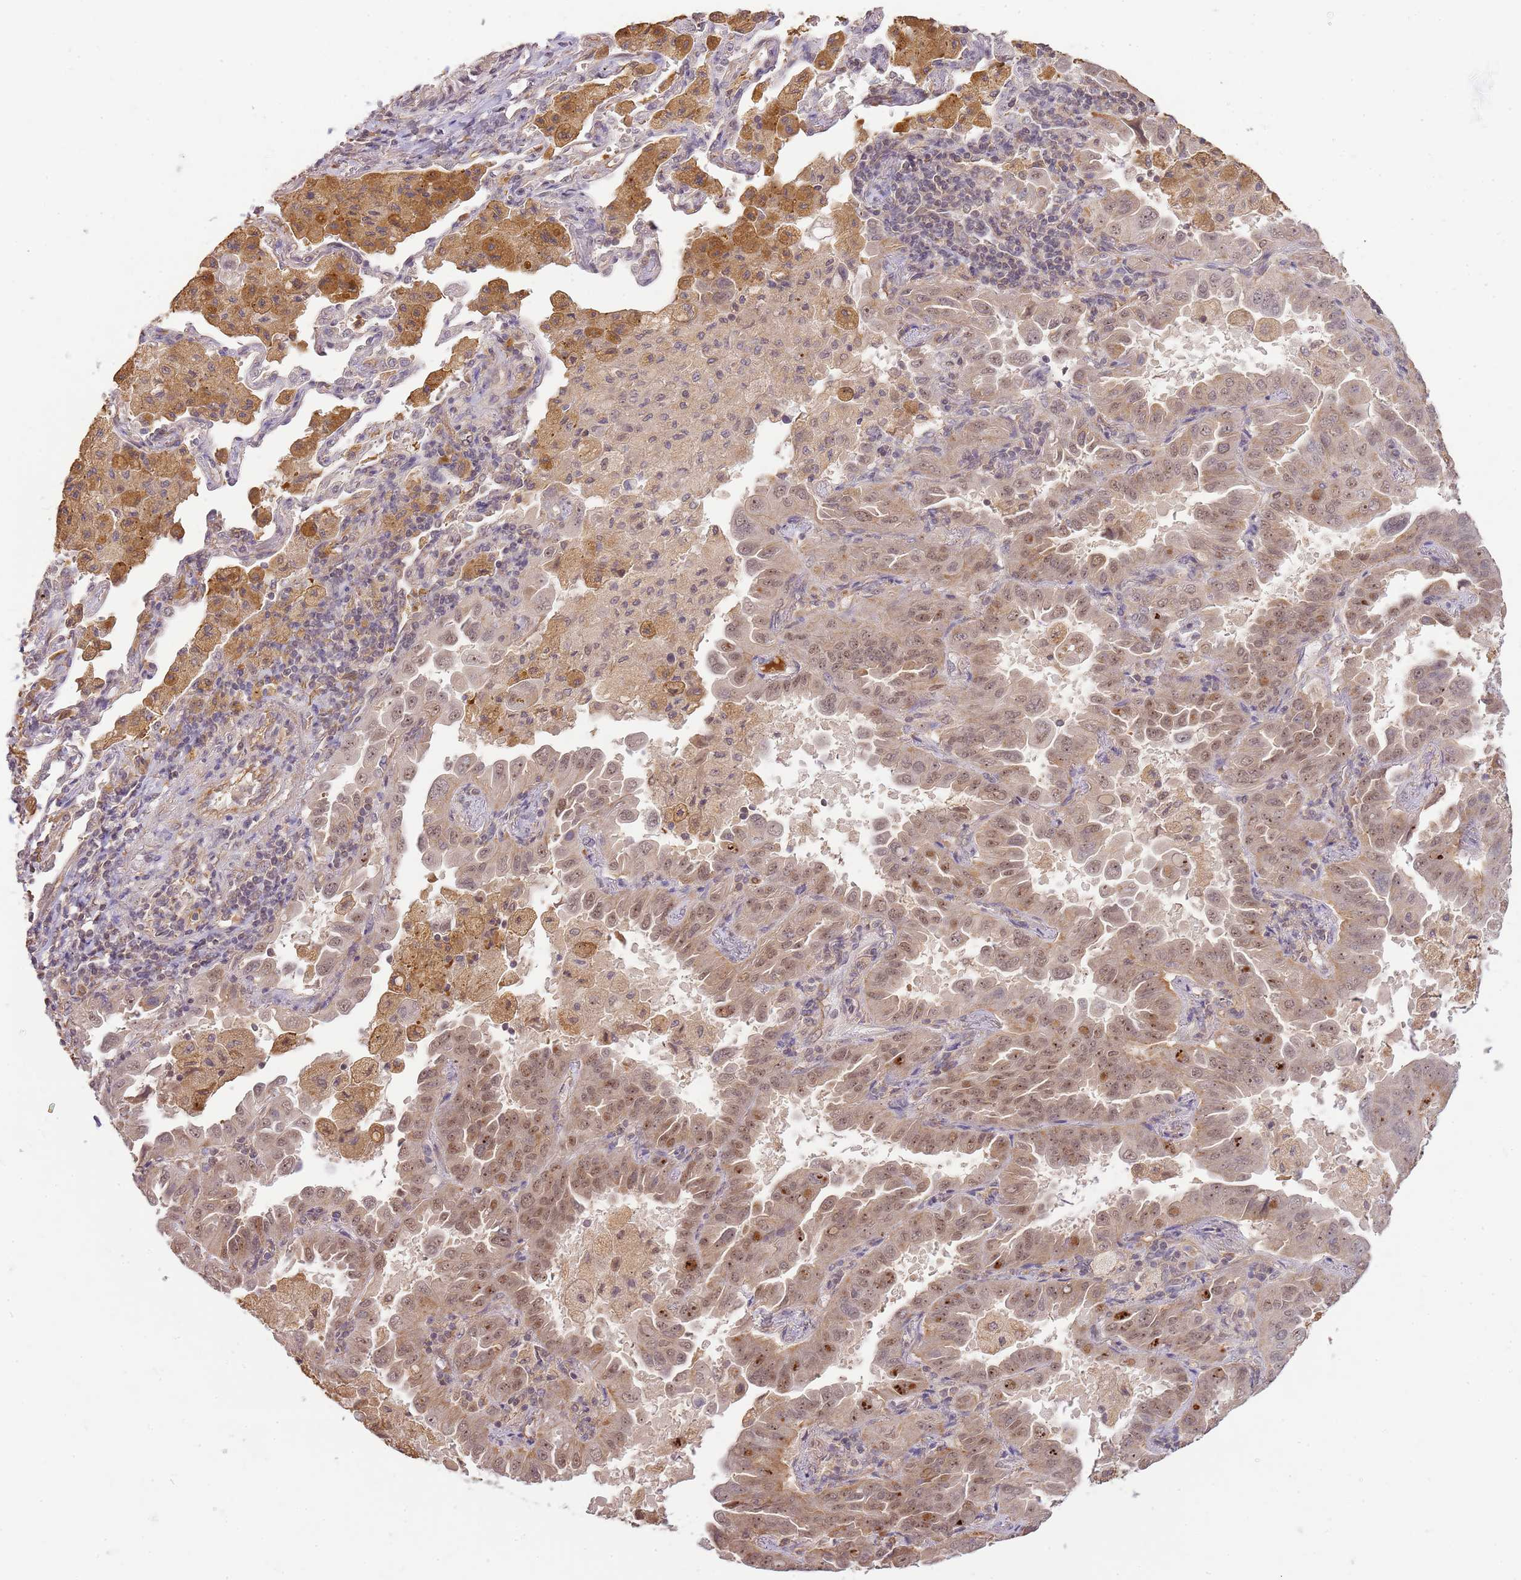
{"staining": {"intensity": "moderate", "quantity": ">75%", "location": "cytoplasmic/membranous,nuclear"}, "tissue": "lung cancer", "cell_type": "Tumor cells", "image_type": "cancer", "snomed": [{"axis": "morphology", "description": "Adenocarcinoma, NOS"}, {"axis": "topography", "description": "Lung"}], "caption": "Tumor cells show medium levels of moderate cytoplasmic/membranous and nuclear staining in about >75% of cells in human lung cancer.", "gene": "SURF2", "patient": {"sex": "male", "age": 64}}